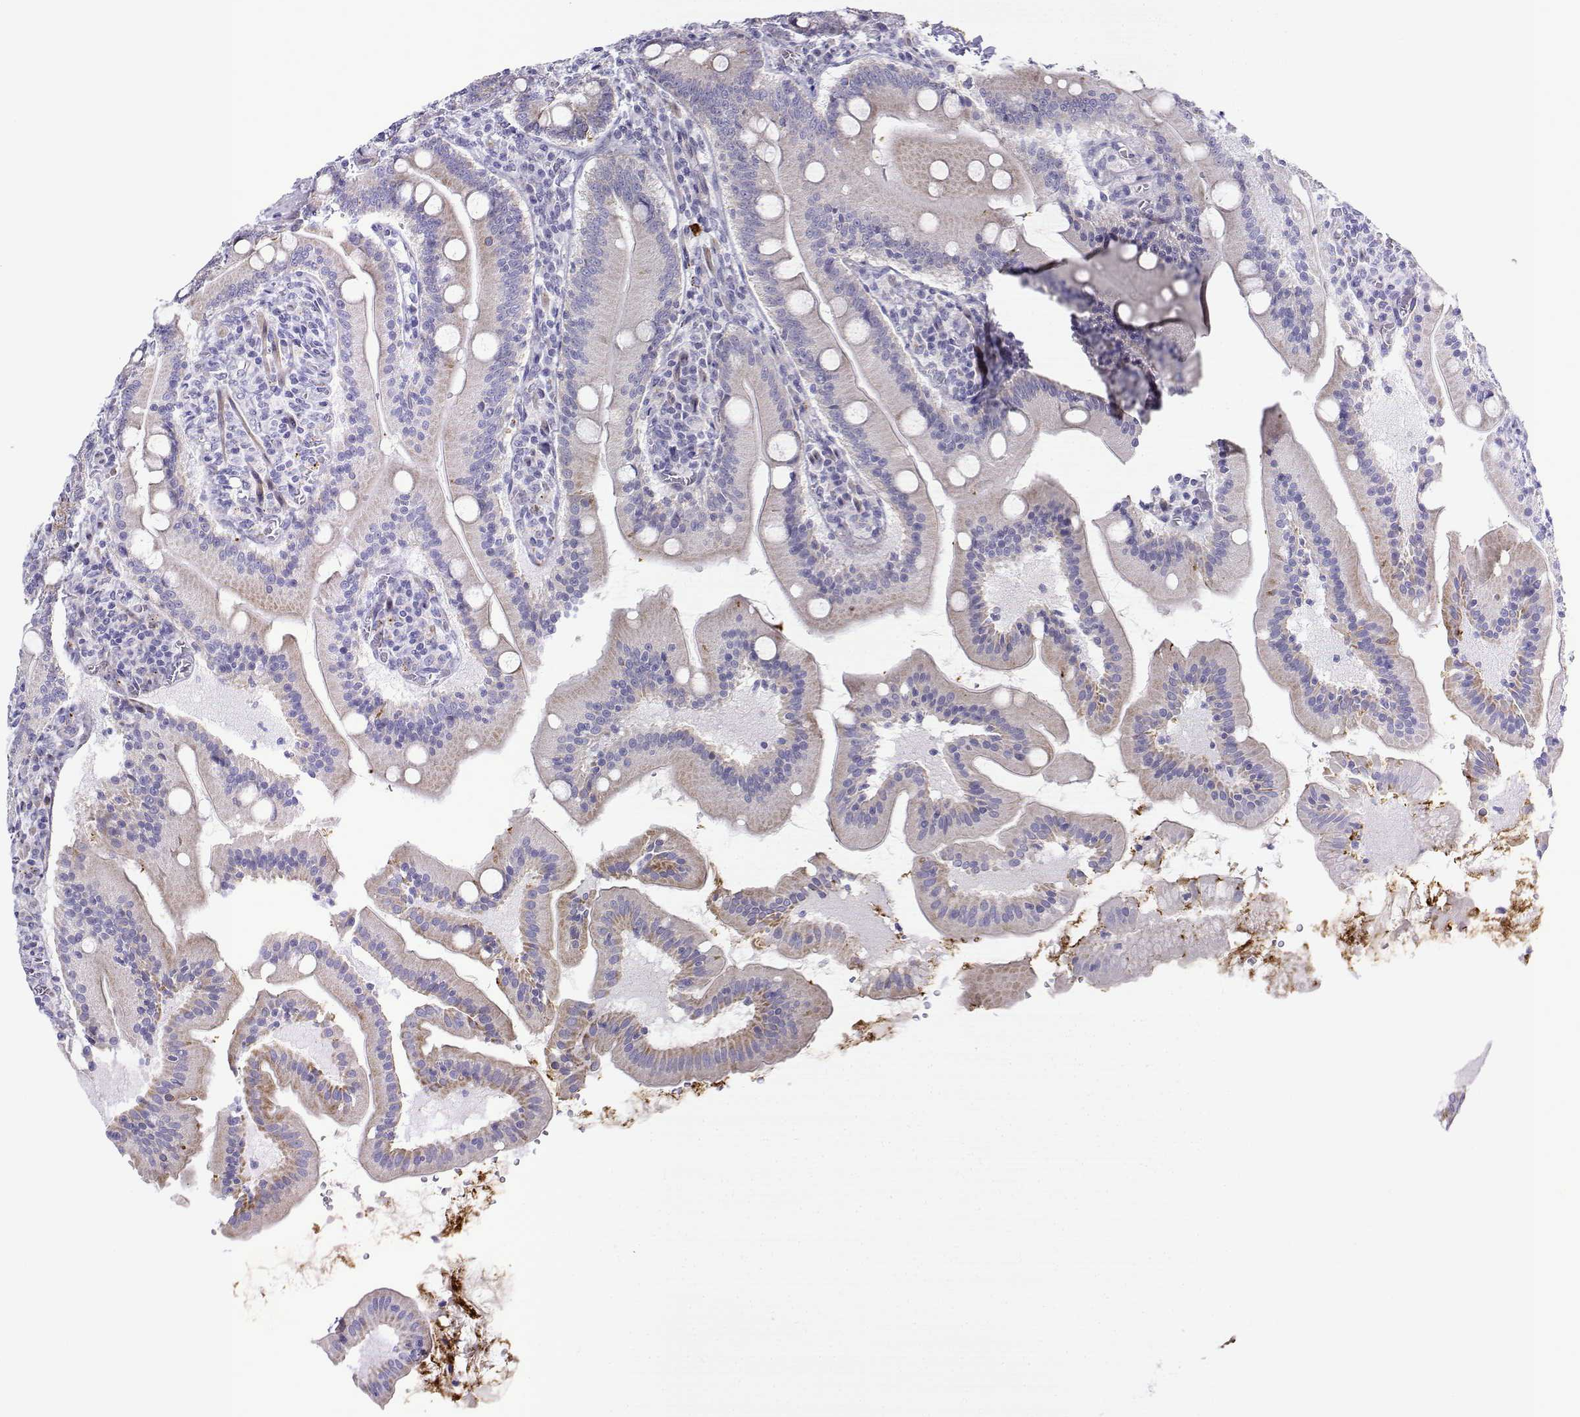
{"staining": {"intensity": "weak", "quantity": "<25%", "location": "cytoplasmic/membranous"}, "tissue": "small intestine", "cell_type": "Glandular cells", "image_type": "normal", "snomed": [{"axis": "morphology", "description": "Normal tissue, NOS"}, {"axis": "topography", "description": "Small intestine"}], "caption": "Protein analysis of unremarkable small intestine demonstrates no significant expression in glandular cells. Brightfield microscopy of IHC stained with DAB (brown) and hematoxylin (blue), captured at high magnification.", "gene": "NOS1AP", "patient": {"sex": "male", "age": 37}}